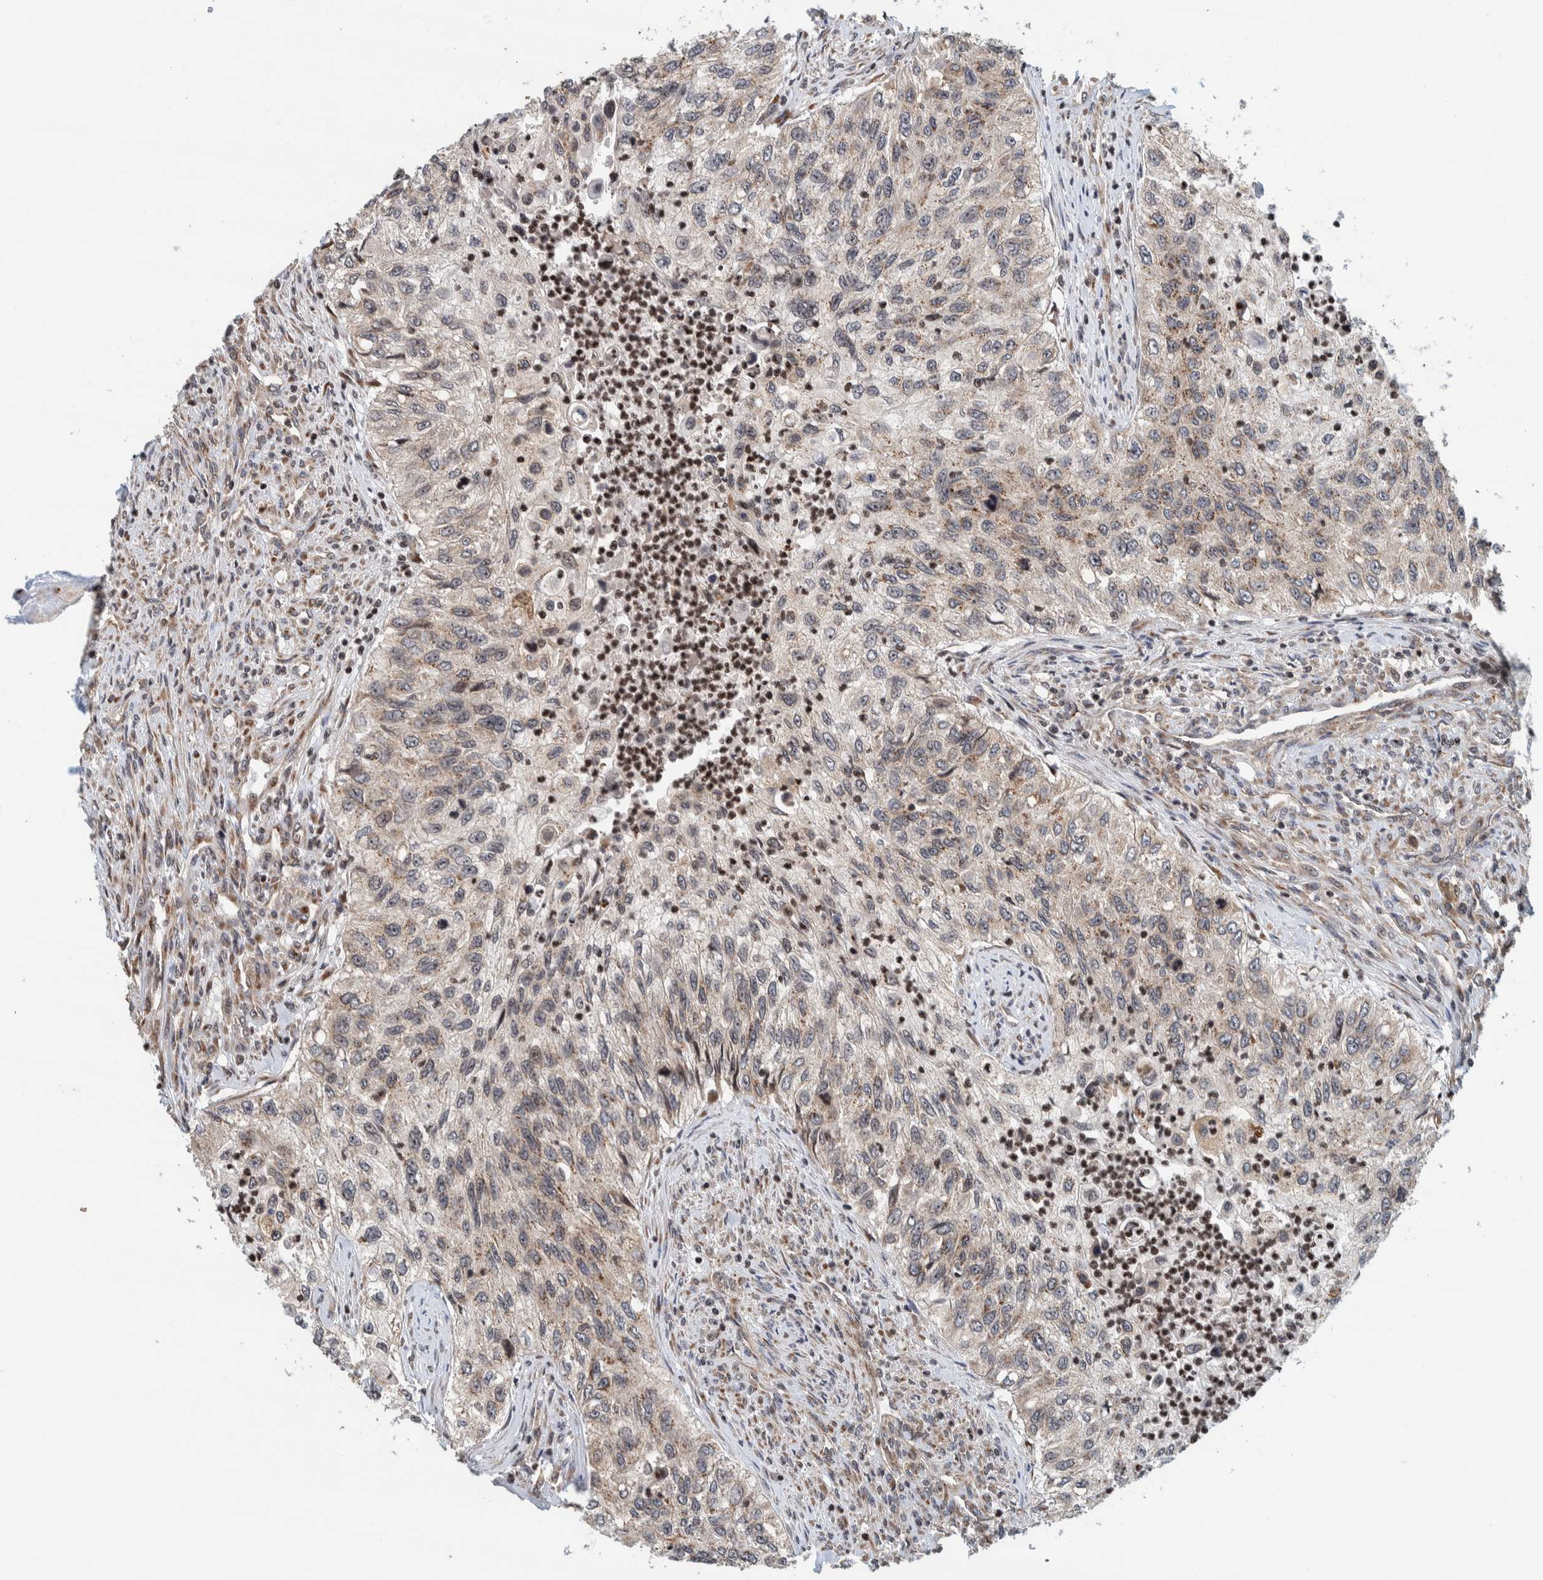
{"staining": {"intensity": "weak", "quantity": "25%-75%", "location": "cytoplasmic/membranous"}, "tissue": "urothelial cancer", "cell_type": "Tumor cells", "image_type": "cancer", "snomed": [{"axis": "morphology", "description": "Urothelial carcinoma, High grade"}, {"axis": "topography", "description": "Urinary bladder"}], "caption": "Tumor cells show low levels of weak cytoplasmic/membranous positivity in approximately 25%-75% of cells in urothelial cancer.", "gene": "CCDC182", "patient": {"sex": "female", "age": 60}}